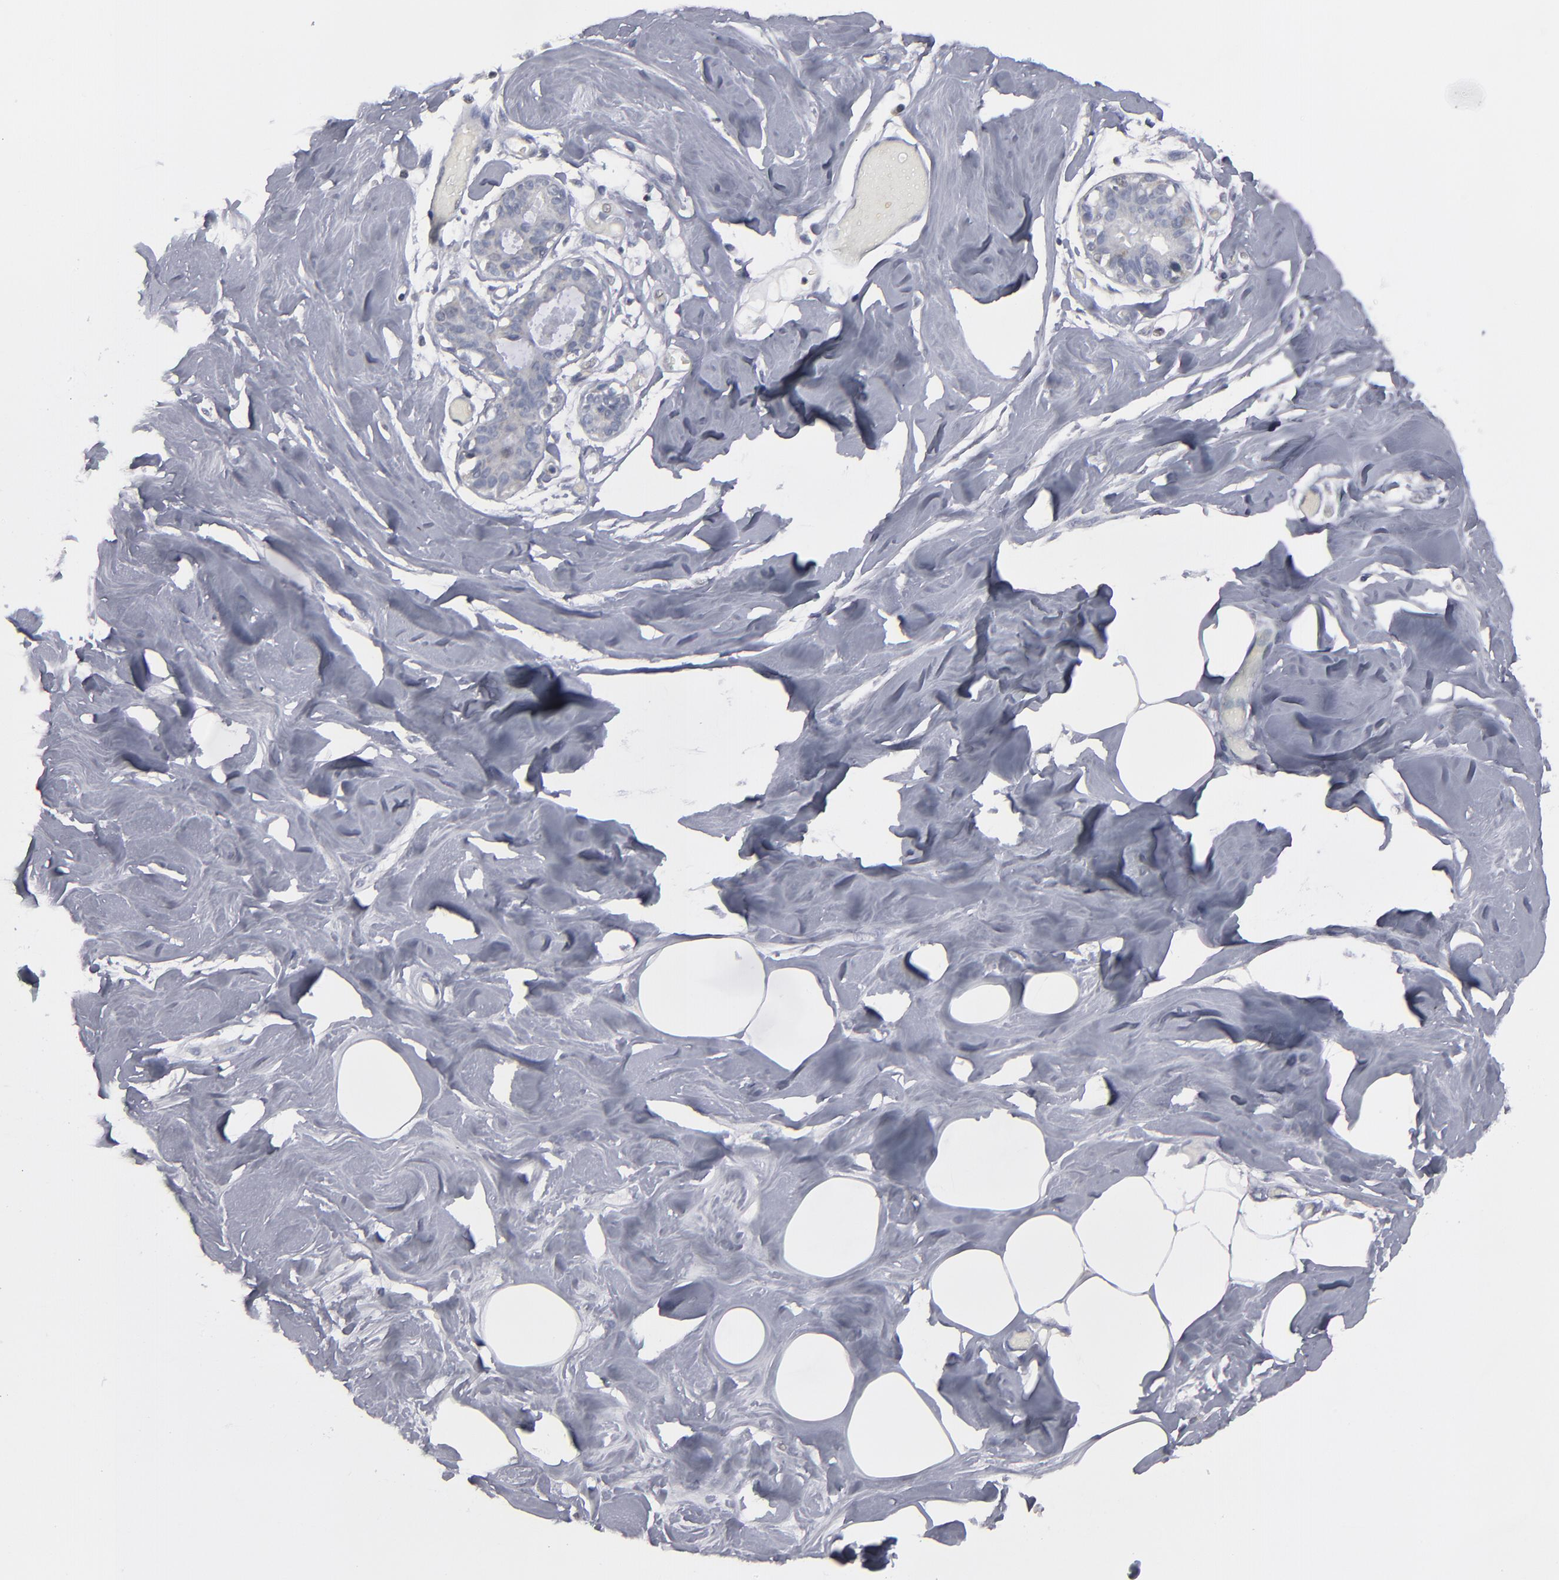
{"staining": {"intensity": "negative", "quantity": "none", "location": "none"}, "tissue": "breast", "cell_type": "Adipocytes", "image_type": "normal", "snomed": [{"axis": "morphology", "description": "Normal tissue, NOS"}, {"axis": "topography", "description": "Breast"}, {"axis": "topography", "description": "Soft tissue"}], "caption": "Breast stained for a protein using immunohistochemistry (IHC) displays no expression adipocytes.", "gene": "ODF2", "patient": {"sex": "female", "age": 25}}